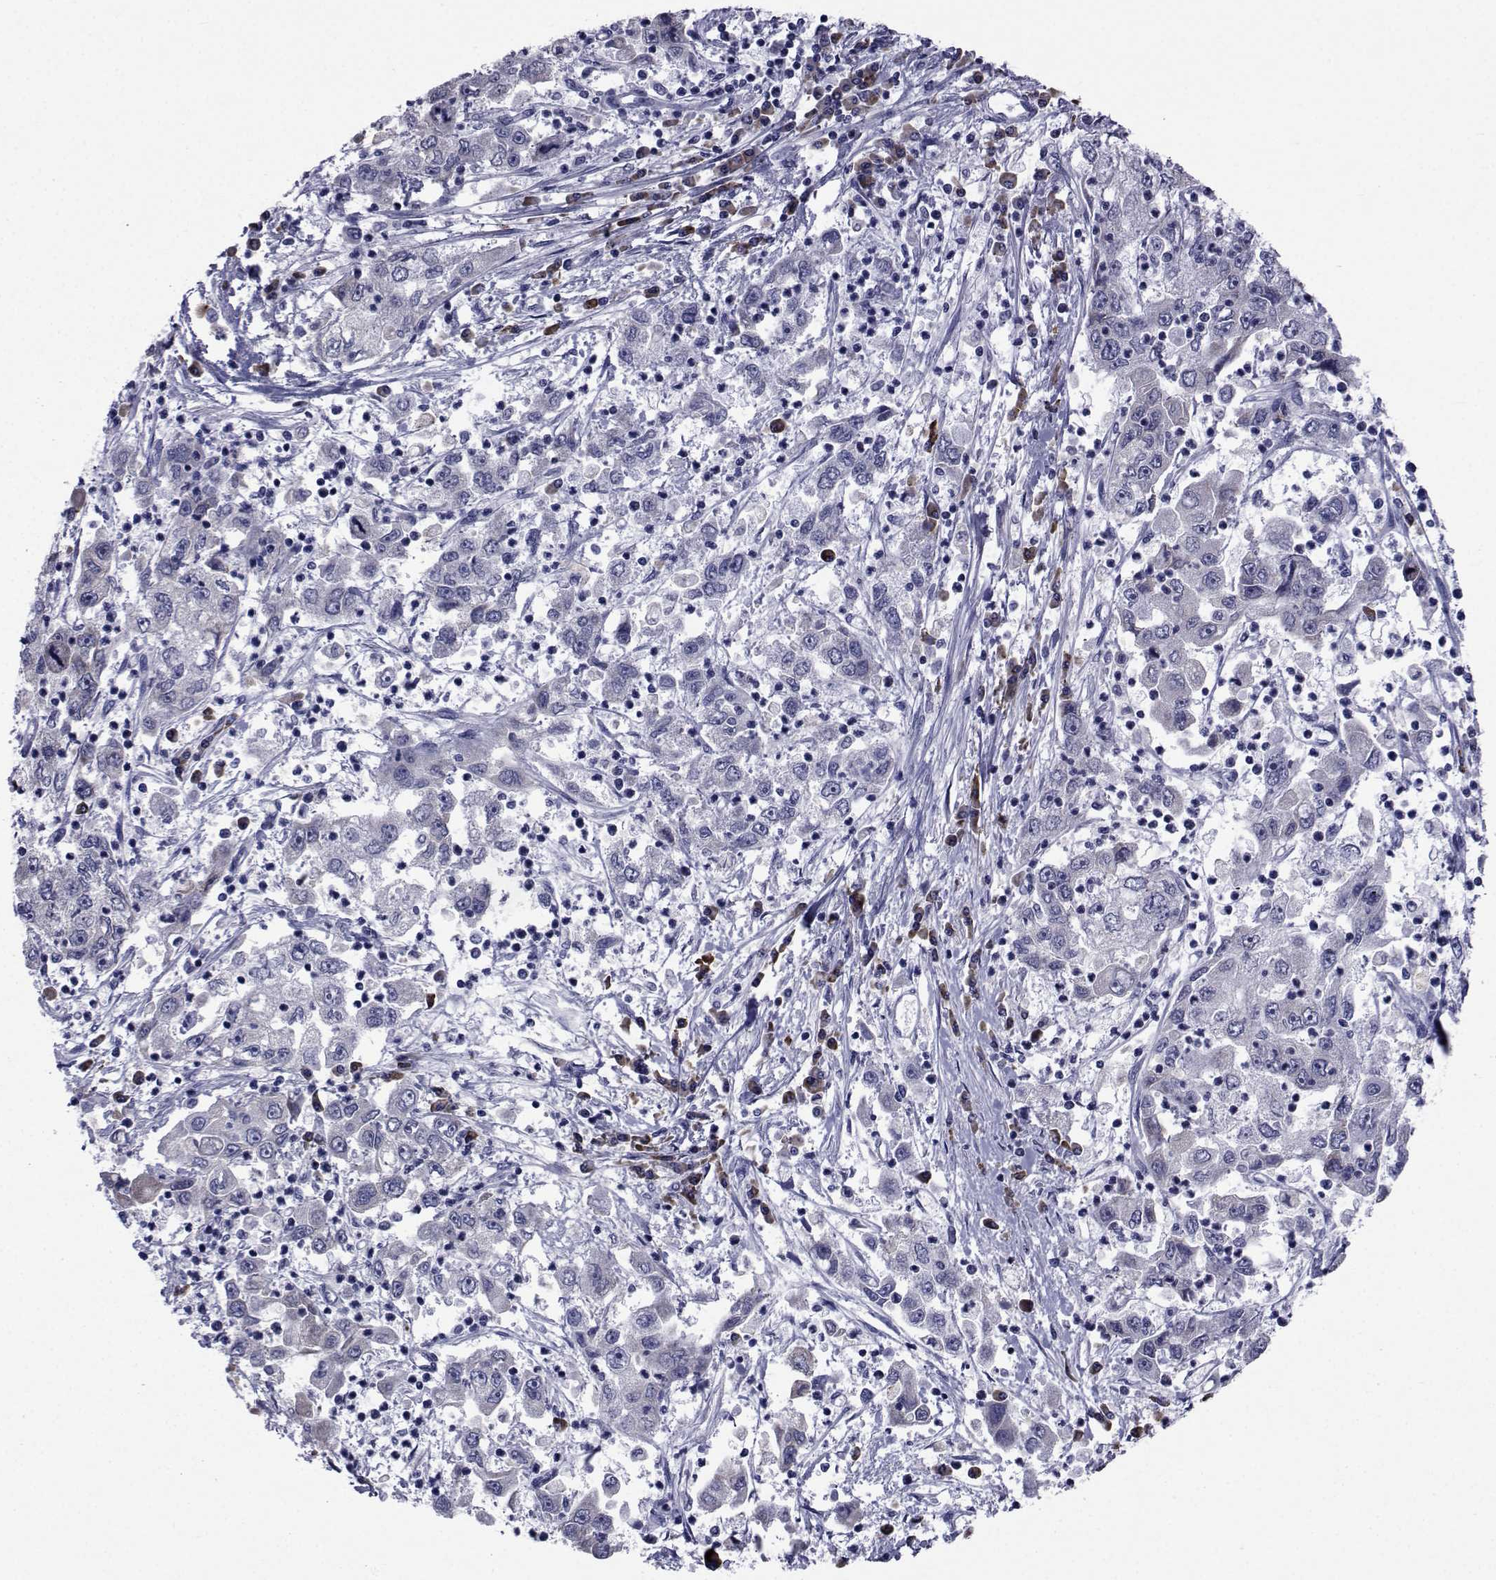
{"staining": {"intensity": "negative", "quantity": "none", "location": "none"}, "tissue": "cervical cancer", "cell_type": "Tumor cells", "image_type": "cancer", "snomed": [{"axis": "morphology", "description": "Squamous cell carcinoma, NOS"}, {"axis": "topography", "description": "Cervix"}], "caption": "IHC micrograph of cervical cancer (squamous cell carcinoma) stained for a protein (brown), which shows no expression in tumor cells. (Immunohistochemistry (ihc), brightfield microscopy, high magnification).", "gene": "ROPN1", "patient": {"sex": "female", "age": 36}}